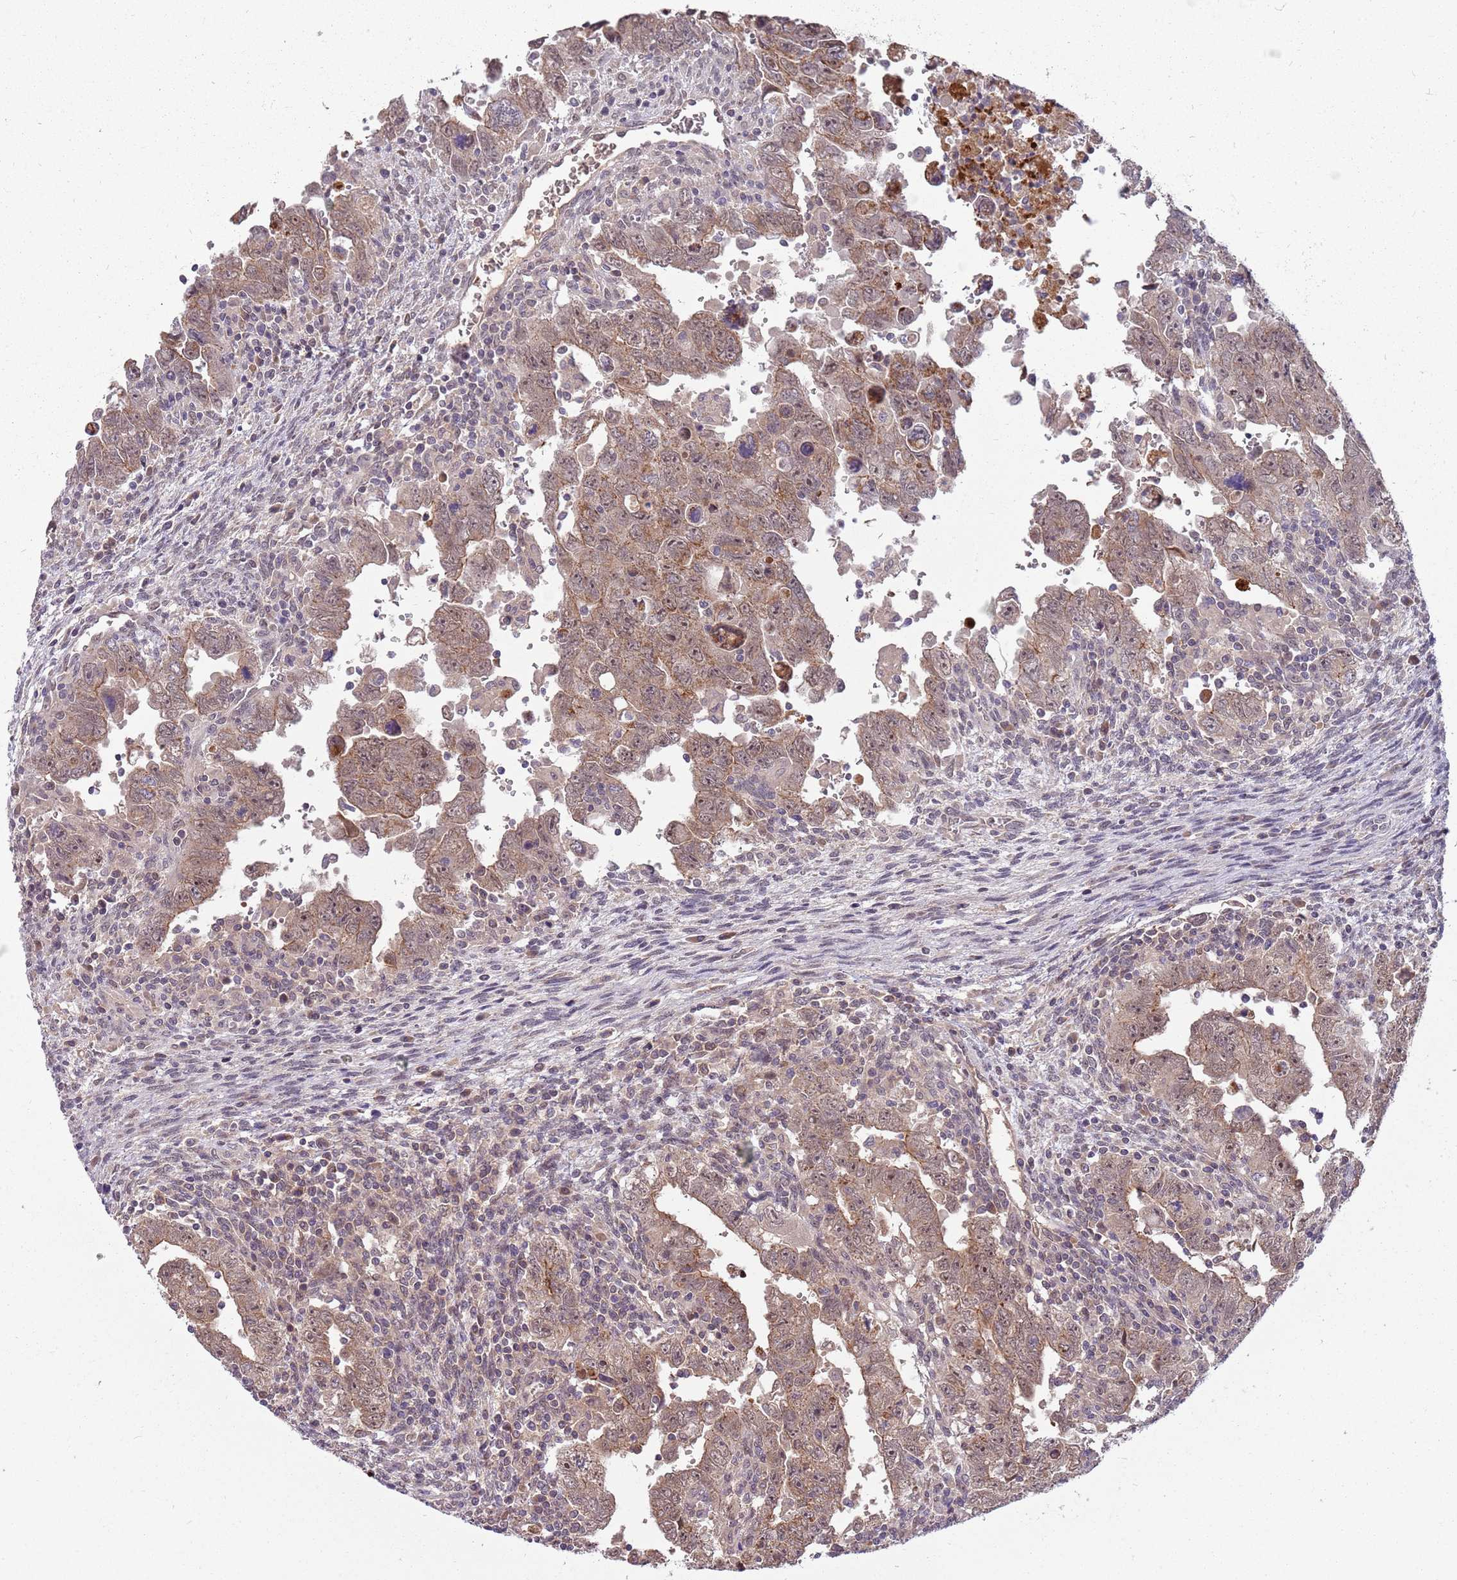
{"staining": {"intensity": "moderate", "quantity": ">75%", "location": "cytoplasmic/membranous,nuclear"}, "tissue": "testis cancer", "cell_type": "Tumor cells", "image_type": "cancer", "snomed": [{"axis": "morphology", "description": "Carcinoma, Embryonal, NOS"}, {"axis": "topography", "description": "Testis"}], "caption": "Human testis embryonal carcinoma stained with a brown dye displays moderate cytoplasmic/membranous and nuclear positive positivity in about >75% of tumor cells.", "gene": "NBPF6", "patient": {"sex": "male", "age": 28}}